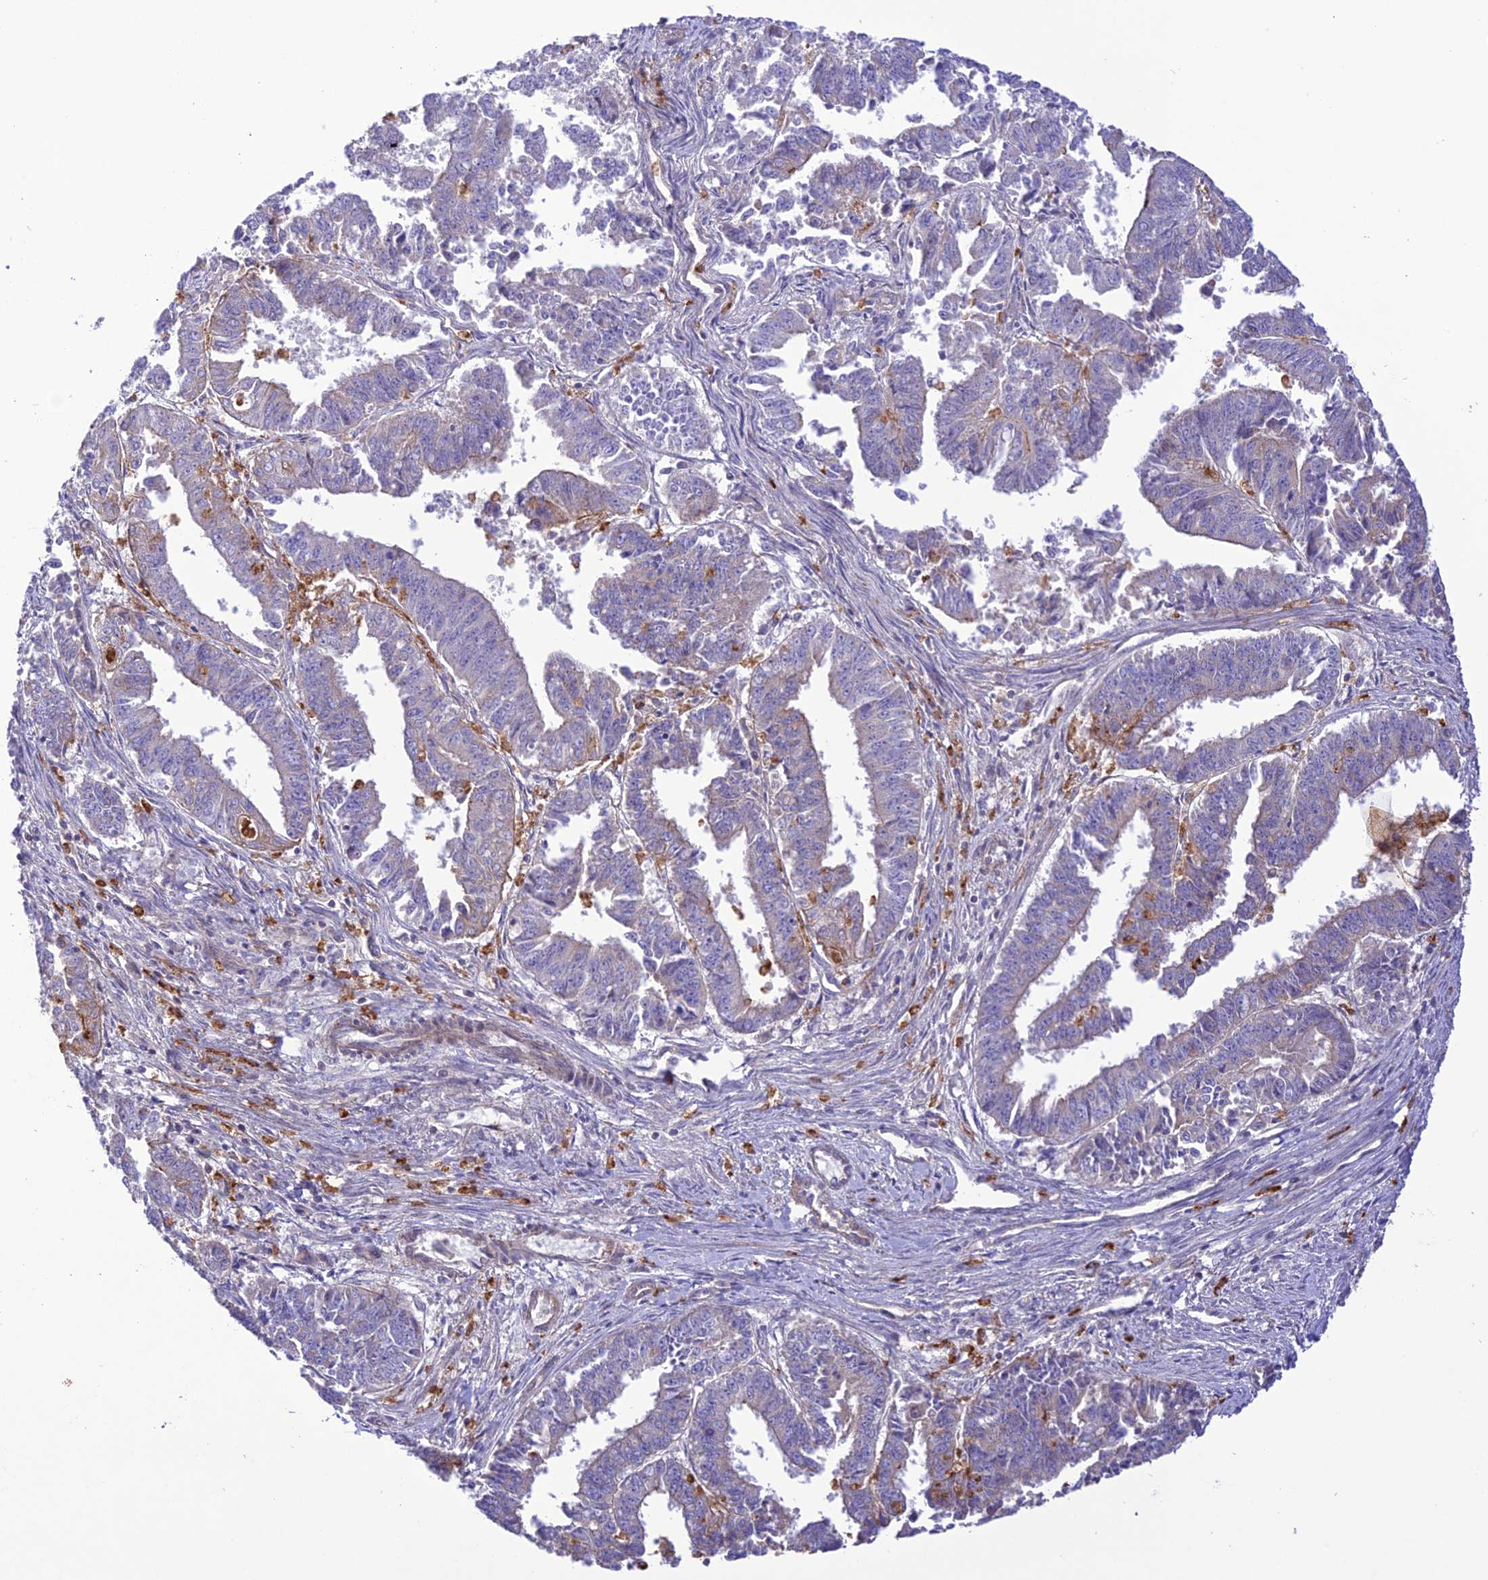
{"staining": {"intensity": "negative", "quantity": "none", "location": "none"}, "tissue": "endometrial cancer", "cell_type": "Tumor cells", "image_type": "cancer", "snomed": [{"axis": "morphology", "description": "Adenocarcinoma, NOS"}, {"axis": "topography", "description": "Endometrium"}], "caption": "A photomicrograph of human adenocarcinoma (endometrial) is negative for staining in tumor cells. (DAB immunohistochemistry visualized using brightfield microscopy, high magnification).", "gene": "FCHSD1", "patient": {"sex": "female", "age": 73}}